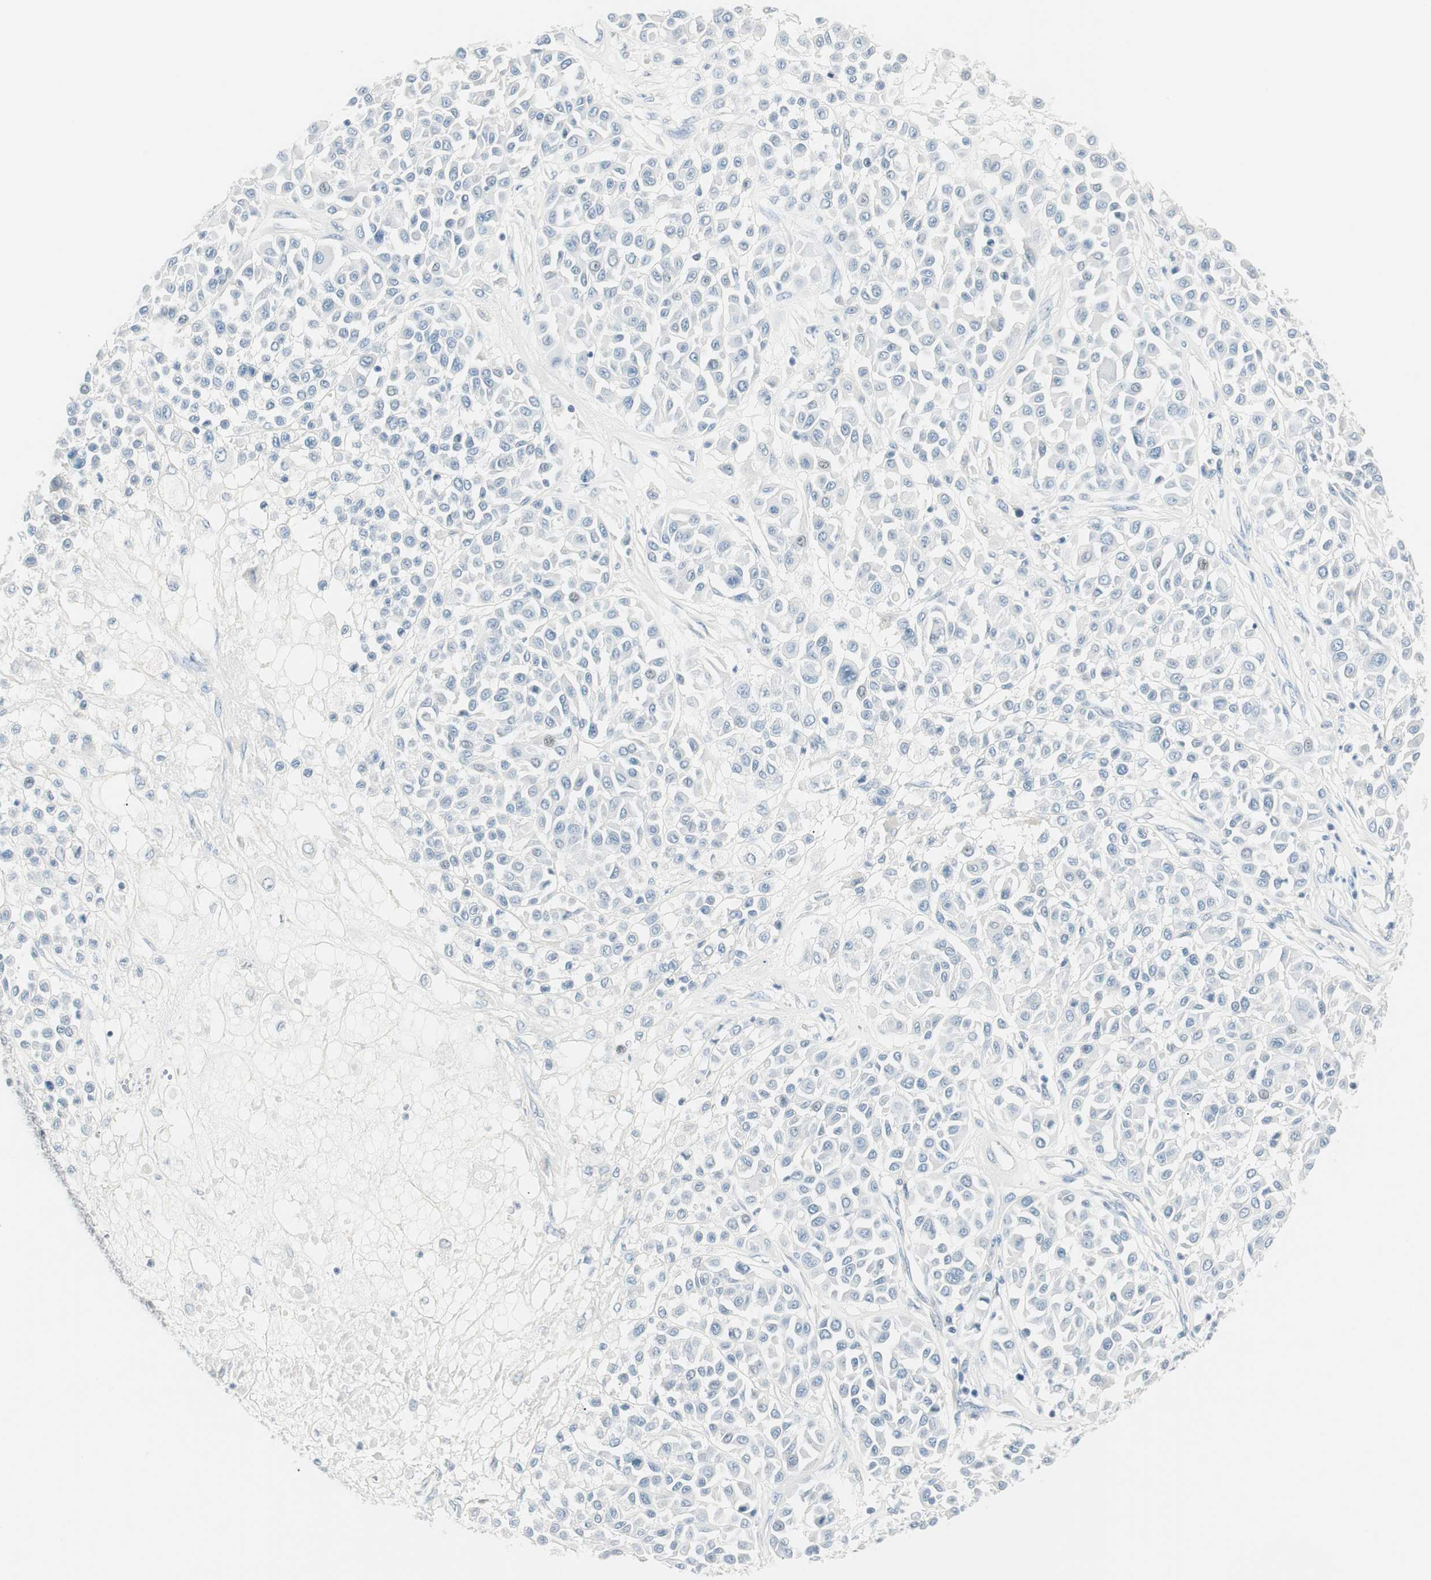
{"staining": {"intensity": "negative", "quantity": "none", "location": "none"}, "tissue": "melanoma", "cell_type": "Tumor cells", "image_type": "cancer", "snomed": [{"axis": "morphology", "description": "Malignant melanoma, Metastatic site"}, {"axis": "topography", "description": "Soft tissue"}], "caption": "The IHC histopathology image has no significant positivity in tumor cells of melanoma tissue. (DAB (3,3'-diaminobenzidine) IHC, high magnification).", "gene": "HOXB13", "patient": {"sex": "male", "age": 41}}